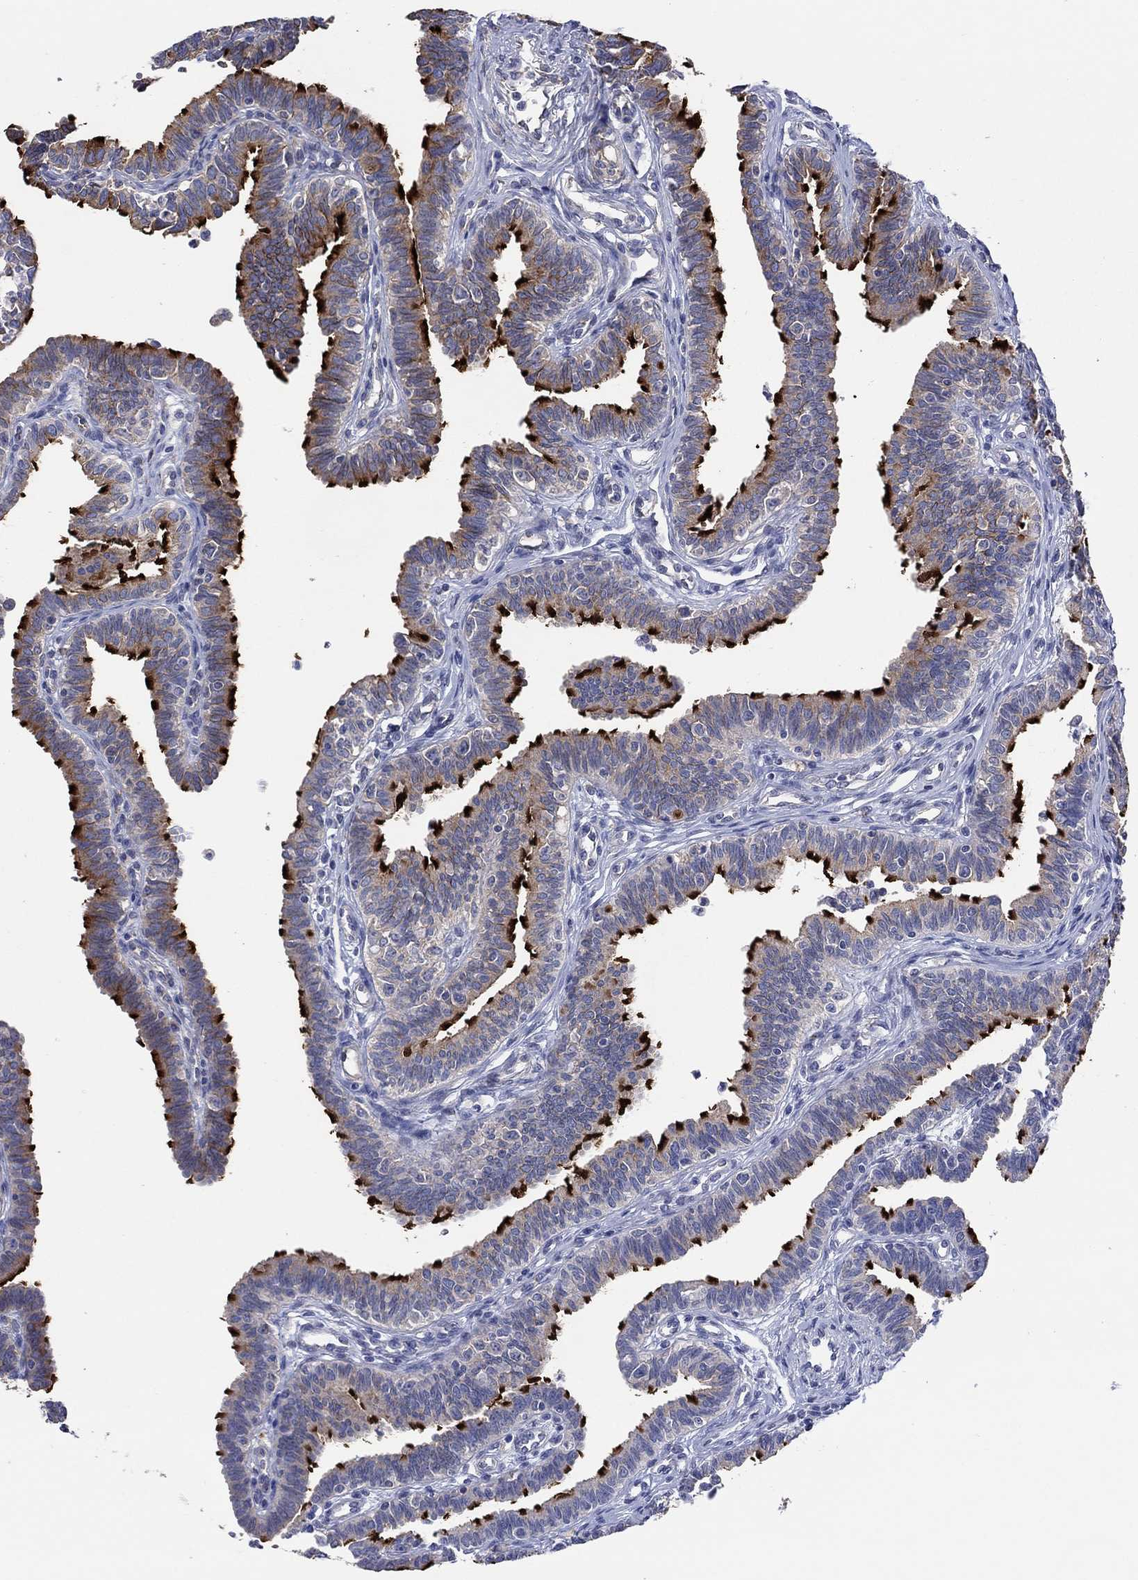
{"staining": {"intensity": "strong", "quantity": "<25%", "location": "cytoplasmic/membranous"}, "tissue": "fallopian tube", "cell_type": "Glandular cells", "image_type": "normal", "snomed": [{"axis": "morphology", "description": "Normal tissue, NOS"}, {"axis": "topography", "description": "Fallopian tube"}], "caption": "IHC image of benign human fallopian tube stained for a protein (brown), which displays medium levels of strong cytoplasmic/membranous positivity in approximately <25% of glandular cells.", "gene": "TPRN", "patient": {"sex": "female", "age": 36}}